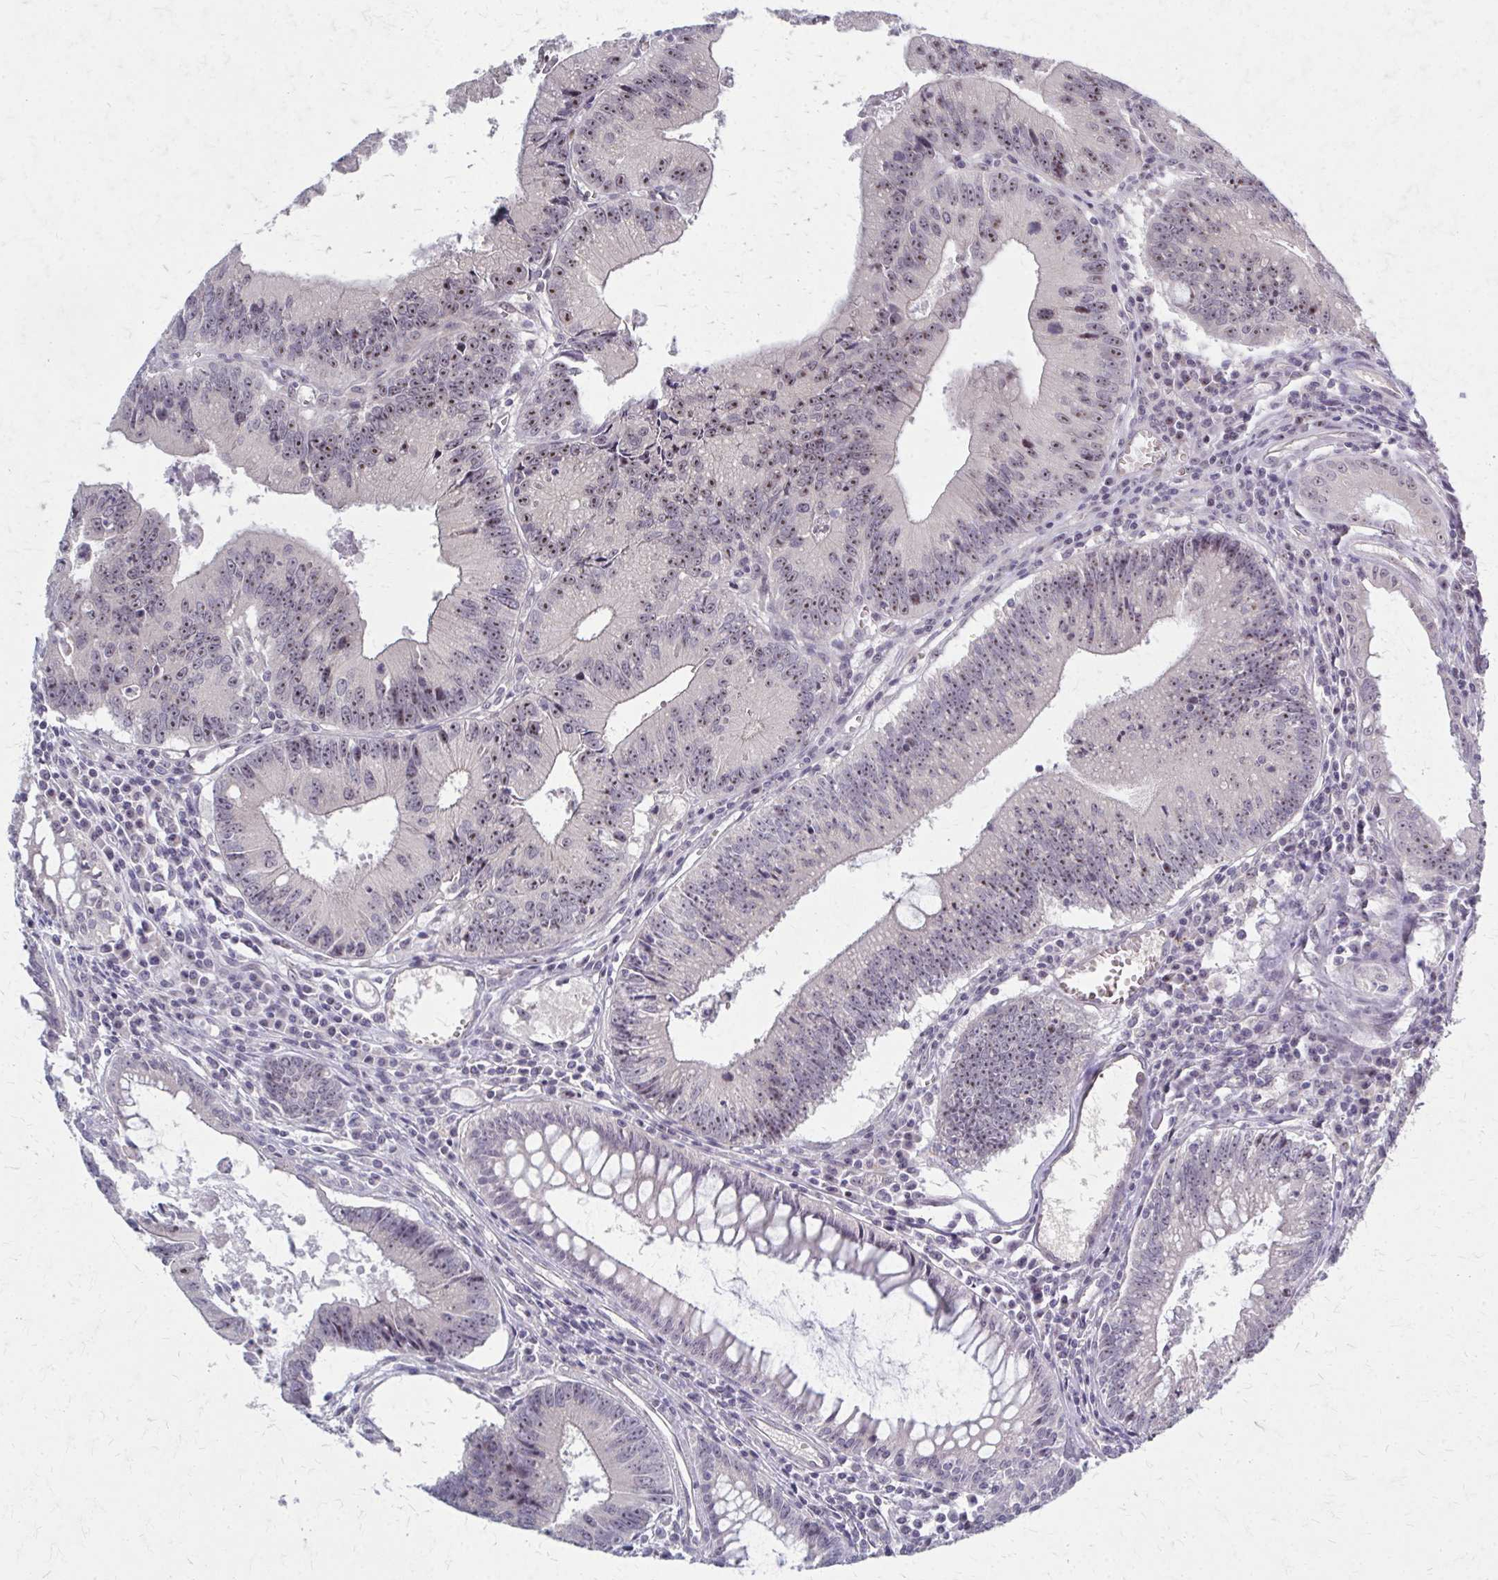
{"staining": {"intensity": "moderate", "quantity": ">75%", "location": "nuclear"}, "tissue": "colorectal cancer", "cell_type": "Tumor cells", "image_type": "cancer", "snomed": [{"axis": "morphology", "description": "Adenocarcinoma, NOS"}, {"axis": "topography", "description": "Rectum"}], "caption": "There is medium levels of moderate nuclear staining in tumor cells of colorectal cancer, as demonstrated by immunohistochemical staining (brown color).", "gene": "NUDT16", "patient": {"sex": "female", "age": 81}}